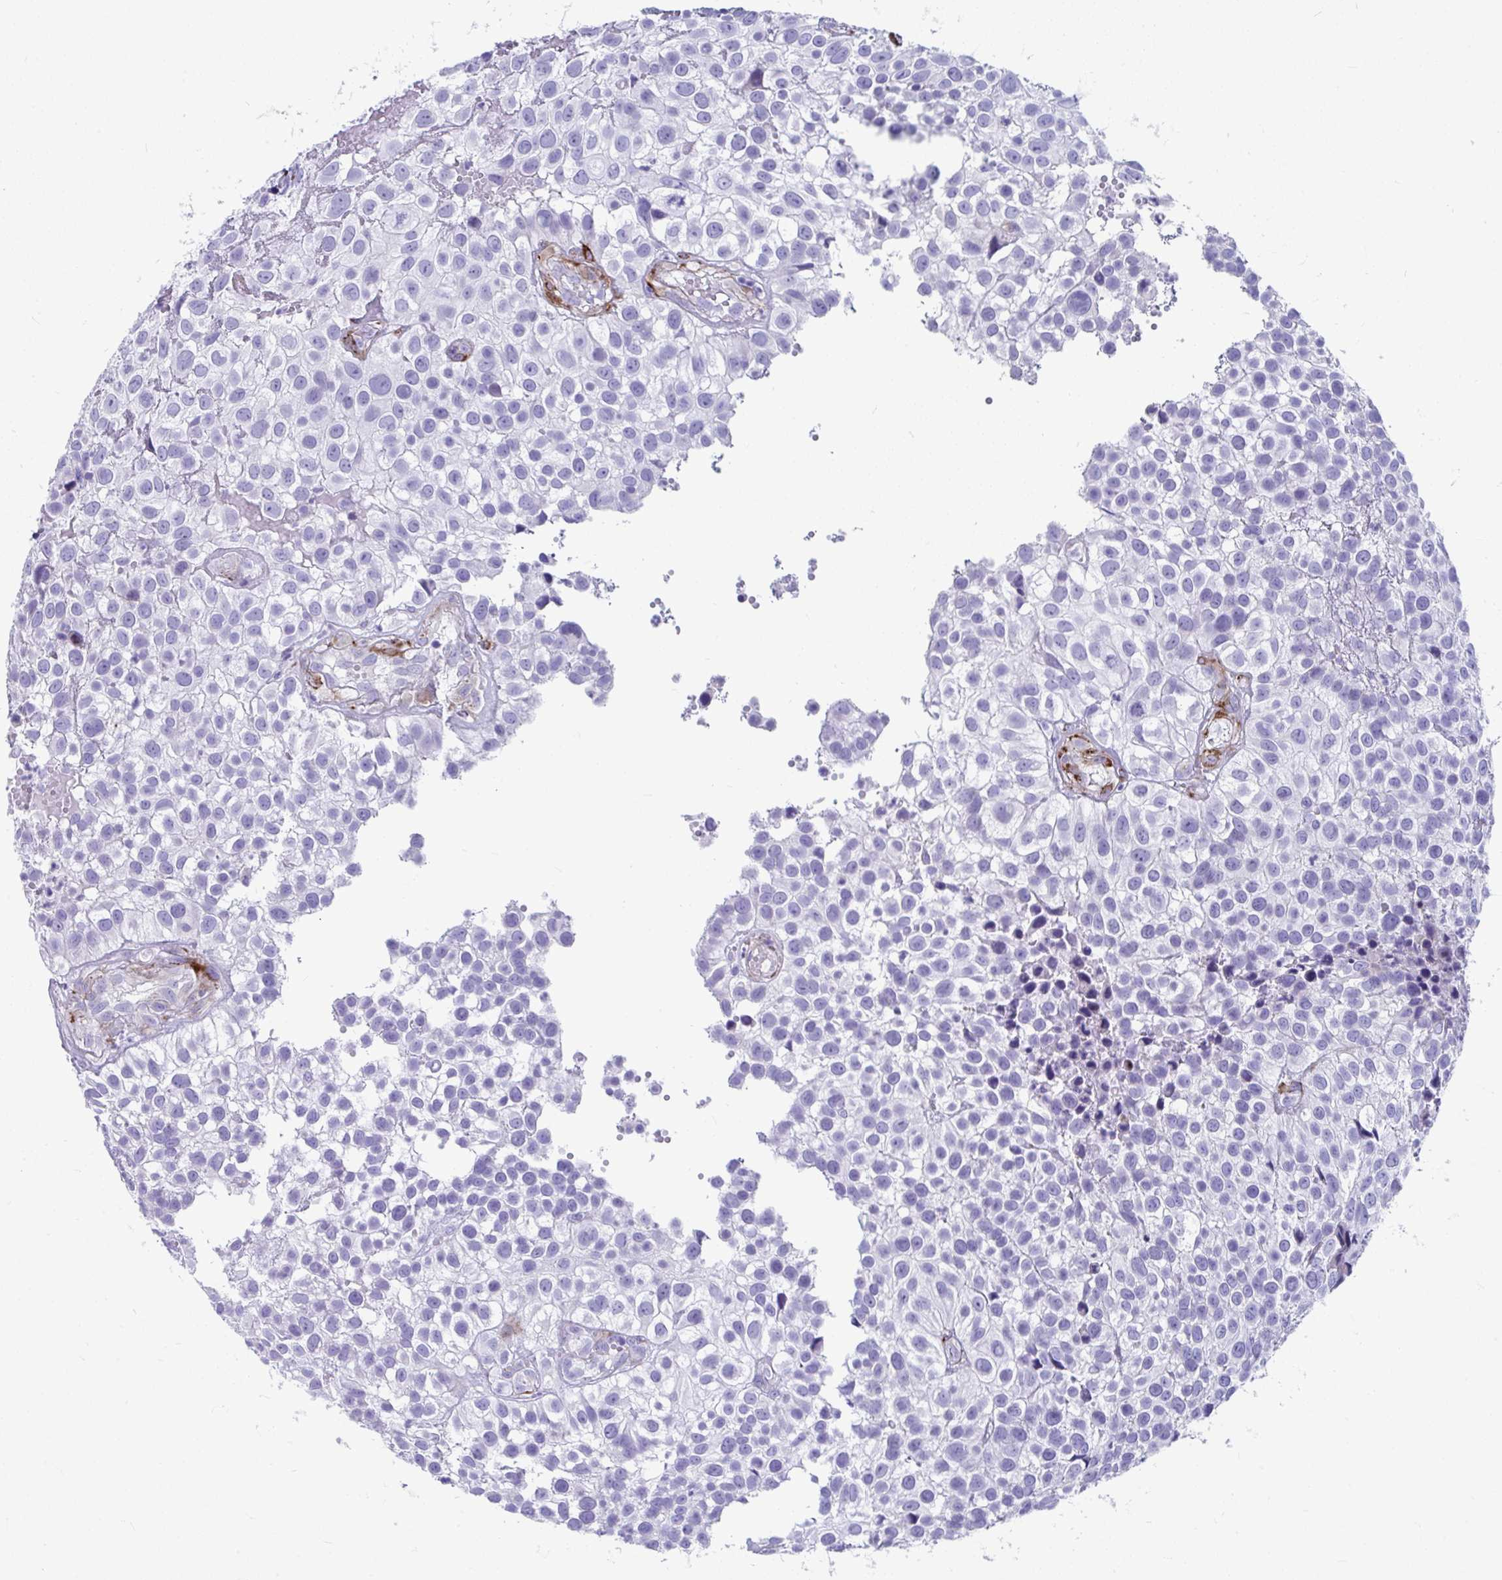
{"staining": {"intensity": "negative", "quantity": "none", "location": "none"}, "tissue": "urothelial cancer", "cell_type": "Tumor cells", "image_type": "cancer", "snomed": [{"axis": "morphology", "description": "Urothelial carcinoma, High grade"}, {"axis": "topography", "description": "Urinary bladder"}], "caption": "DAB (3,3'-diaminobenzidine) immunohistochemical staining of human high-grade urothelial carcinoma displays no significant positivity in tumor cells. (DAB immunohistochemistry (IHC), high magnification).", "gene": "GRXCR2", "patient": {"sex": "male", "age": 56}}